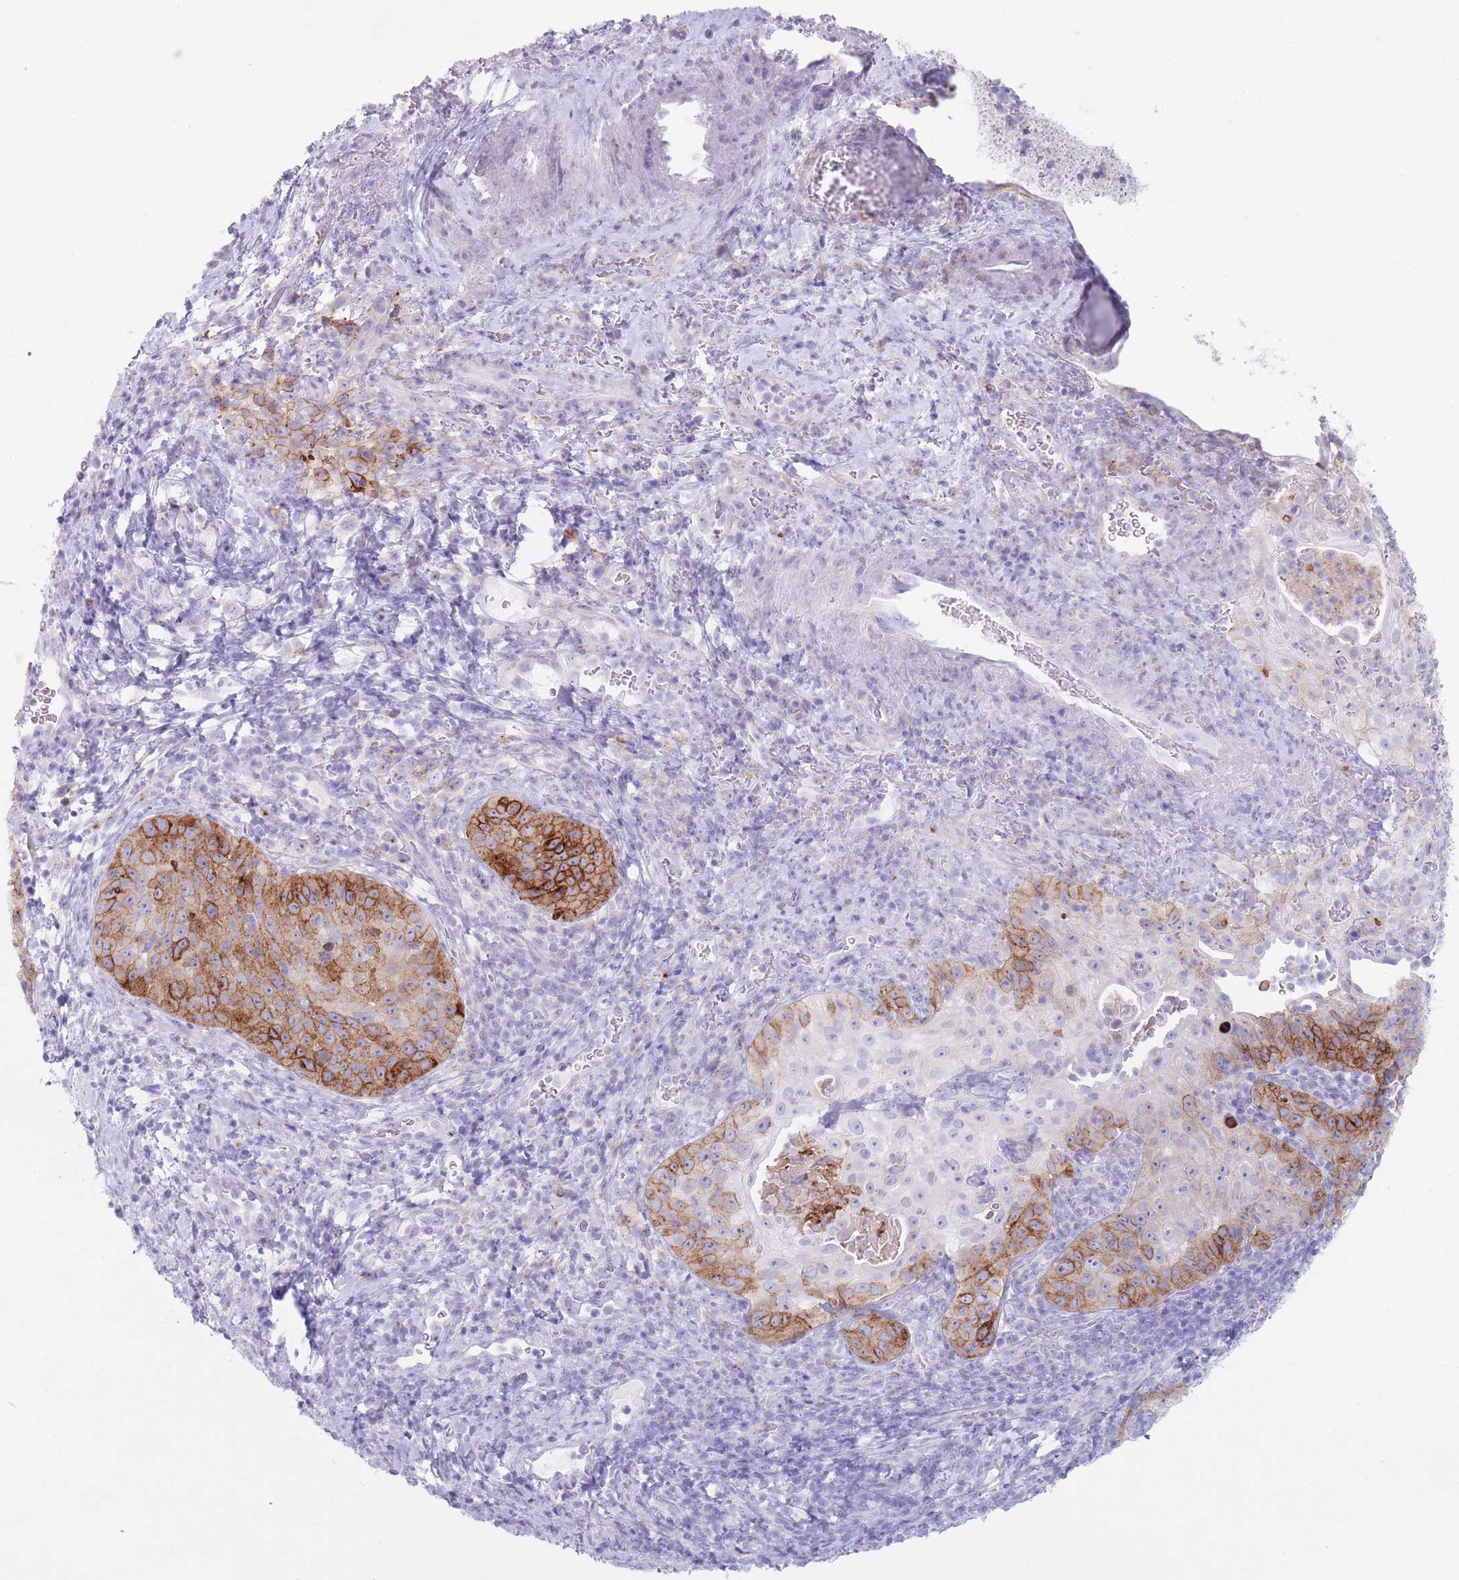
{"staining": {"intensity": "moderate", "quantity": "25%-75%", "location": "cytoplasmic/membranous"}, "tissue": "cervical cancer", "cell_type": "Tumor cells", "image_type": "cancer", "snomed": [{"axis": "morphology", "description": "Squamous cell carcinoma, NOS"}, {"axis": "topography", "description": "Cervix"}], "caption": "Immunohistochemical staining of cervical cancer shows moderate cytoplasmic/membranous protein staining in about 25%-75% of tumor cells.", "gene": "ST3GAL5", "patient": {"sex": "female", "age": 52}}